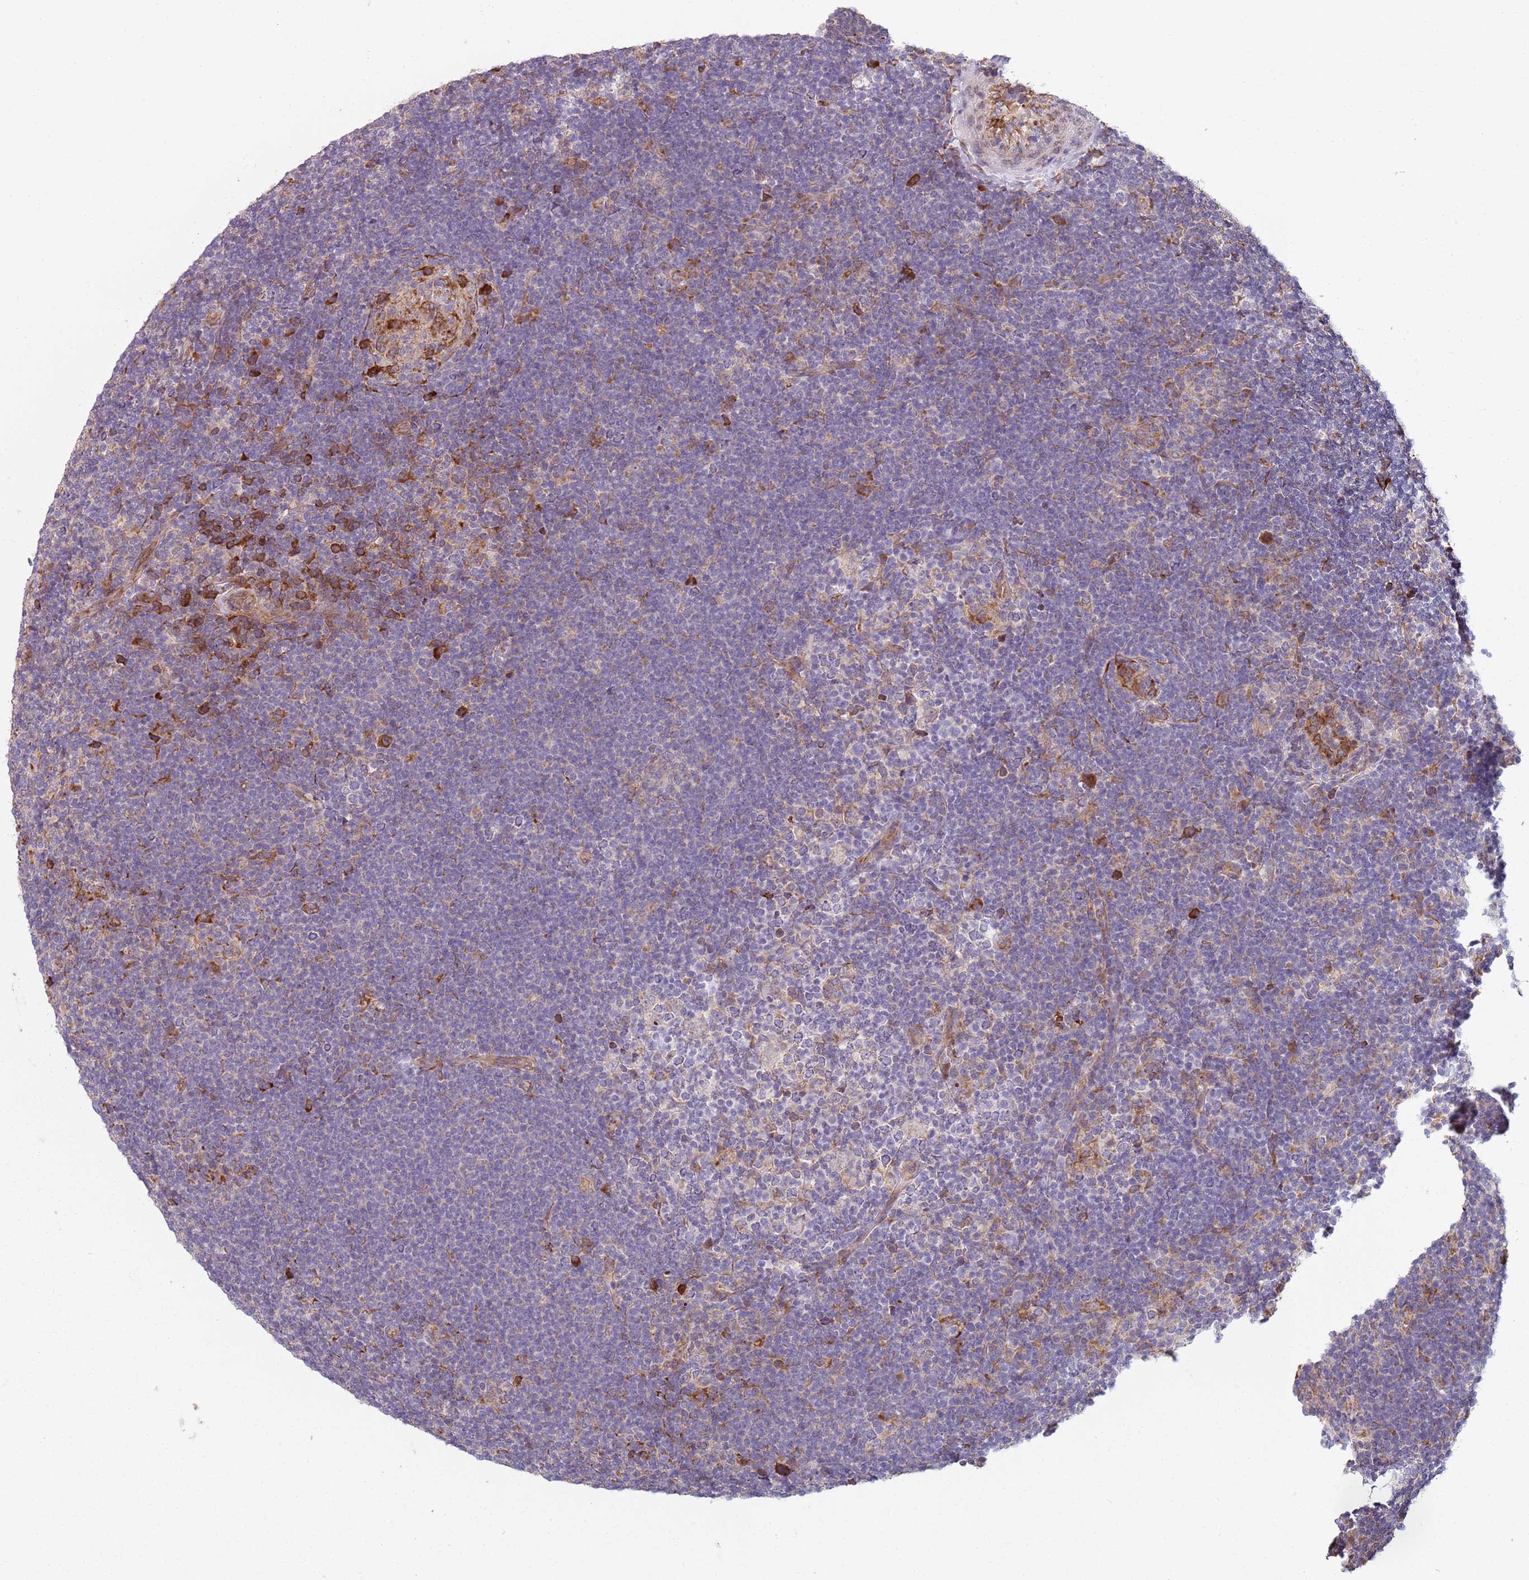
{"staining": {"intensity": "negative", "quantity": "none", "location": "none"}, "tissue": "lymphoma", "cell_type": "Tumor cells", "image_type": "cancer", "snomed": [{"axis": "morphology", "description": "Hodgkin's disease, NOS"}, {"axis": "topography", "description": "Lymph node"}], "caption": "IHC of Hodgkin's disease demonstrates no expression in tumor cells.", "gene": "SPATA2", "patient": {"sex": "female", "age": 57}}